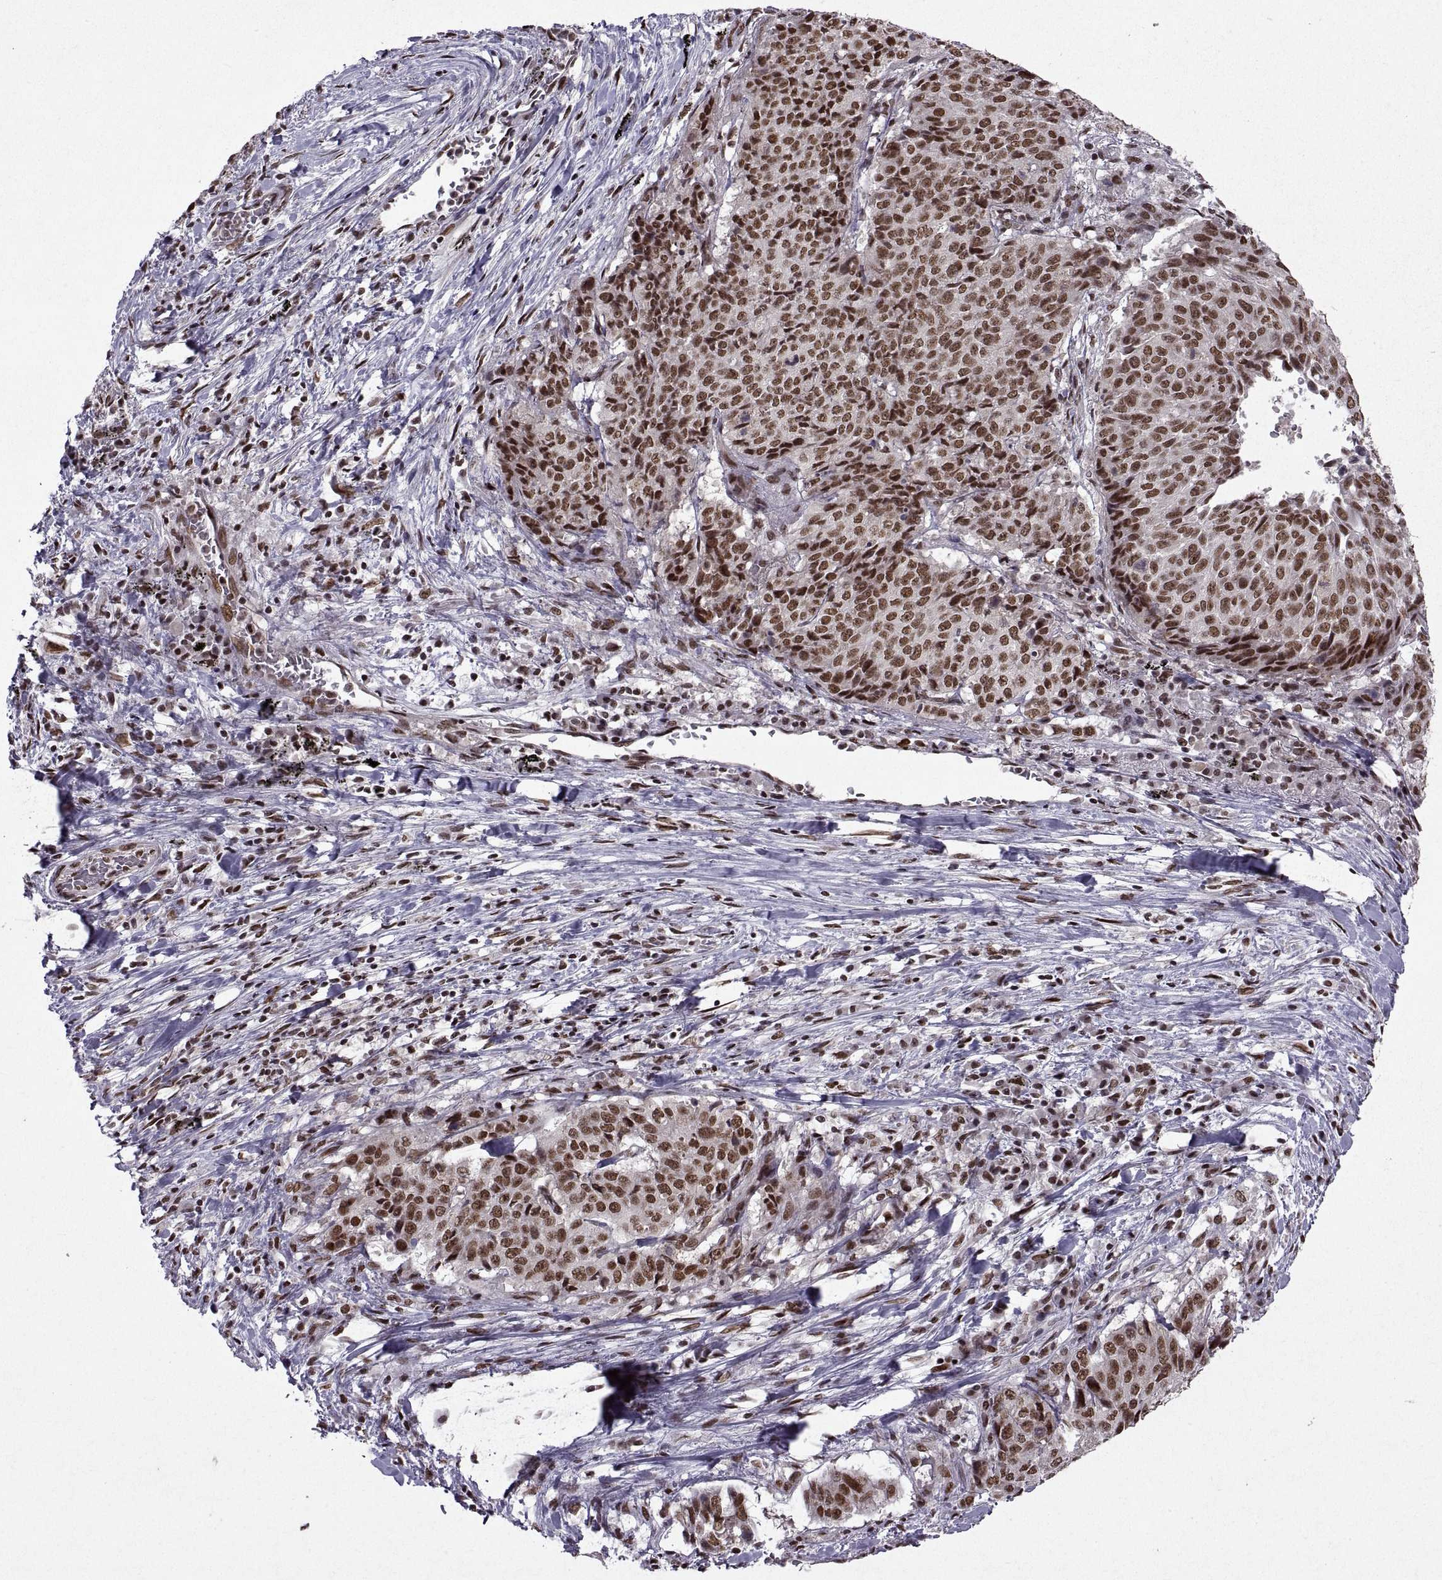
{"staining": {"intensity": "strong", "quantity": ">75%", "location": "nuclear"}, "tissue": "lung cancer", "cell_type": "Tumor cells", "image_type": "cancer", "snomed": [{"axis": "morphology", "description": "Normal tissue, NOS"}, {"axis": "morphology", "description": "Squamous cell carcinoma, NOS"}, {"axis": "topography", "description": "Bronchus"}, {"axis": "topography", "description": "Lung"}], "caption": "Tumor cells show high levels of strong nuclear positivity in about >75% of cells in human lung cancer (squamous cell carcinoma). The protein is stained brown, and the nuclei are stained in blue (DAB (3,3'-diaminobenzidine) IHC with brightfield microscopy, high magnification).", "gene": "MT1E", "patient": {"sex": "male", "age": 64}}